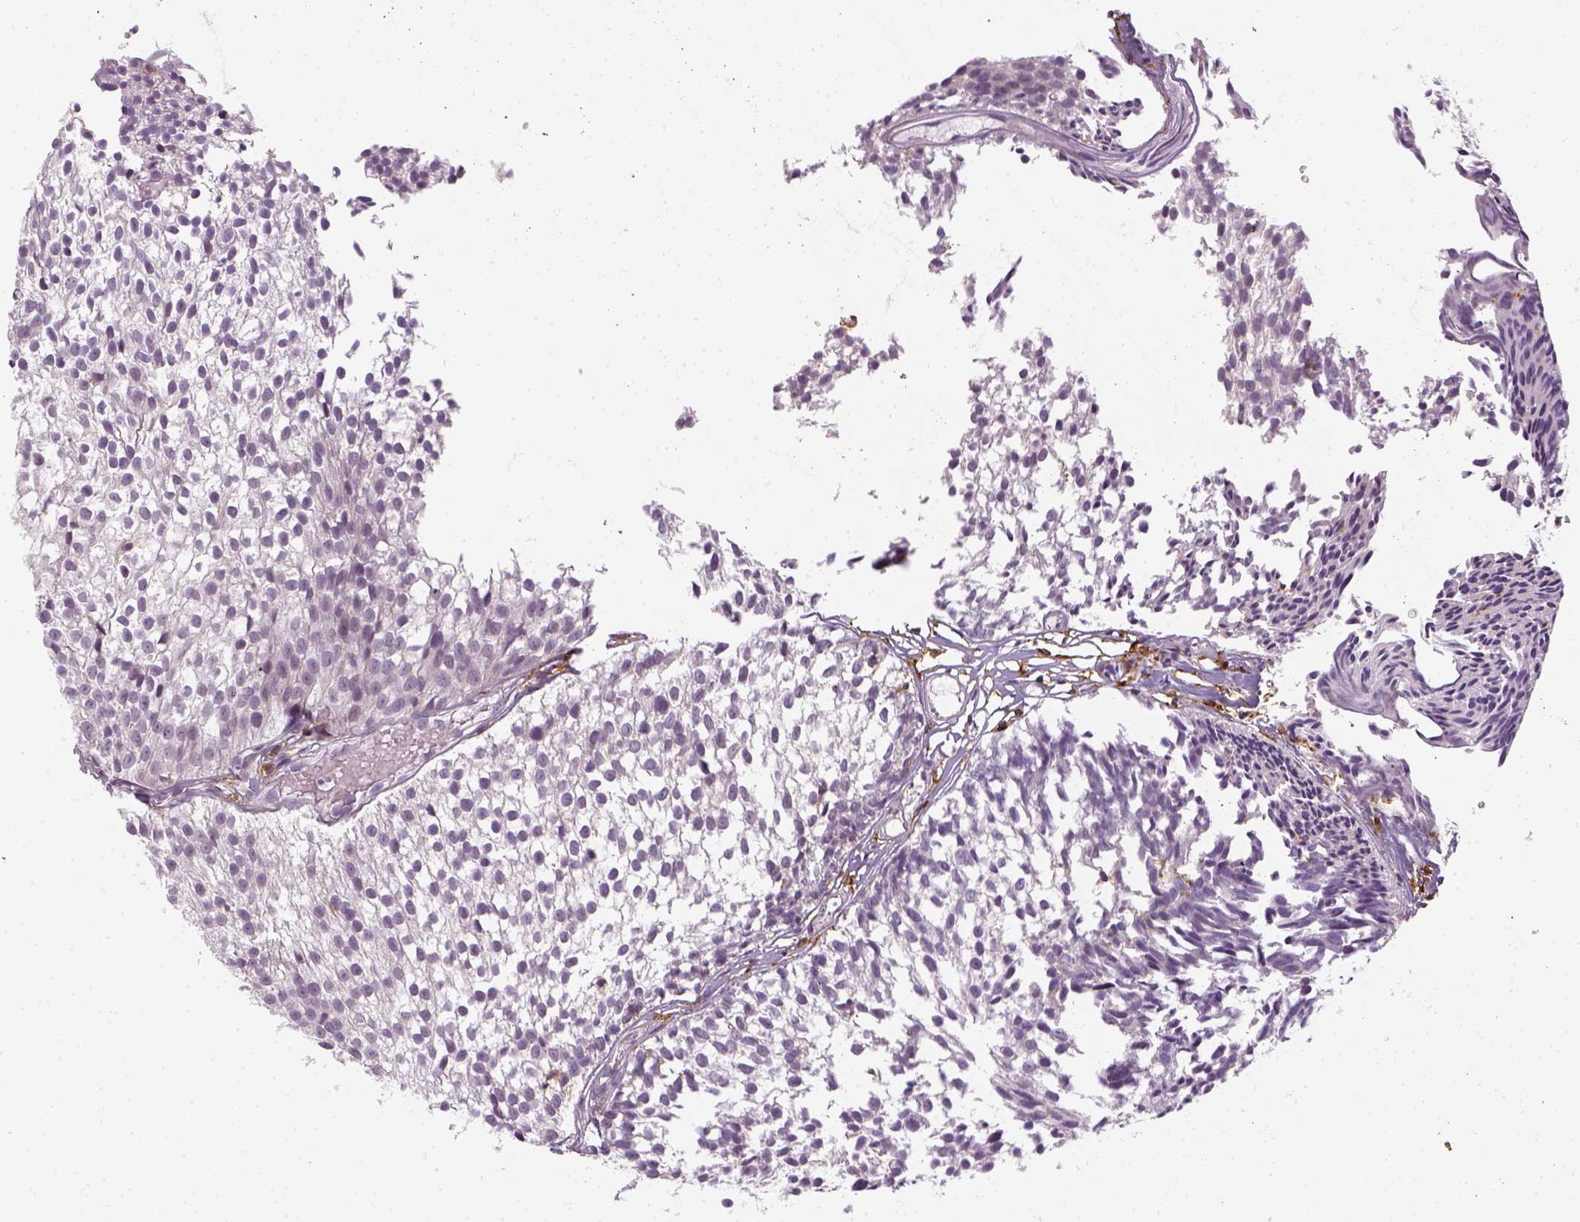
{"staining": {"intensity": "negative", "quantity": "none", "location": "none"}, "tissue": "urothelial cancer", "cell_type": "Tumor cells", "image_type": "cancer", "snomed": [{"axis": "morphology", "description": "Urothelial carcinoma, Low grade"}, {"axis": "topography", "description": "Urinary bladder"}], "caption": "High power microscopy micrograph of an IHC photomicrograph of urothelial cancer, revealing no significant positivity in tumor cells.", "gene": "CD14", "patient": {"sex": "male", "age": 63}}